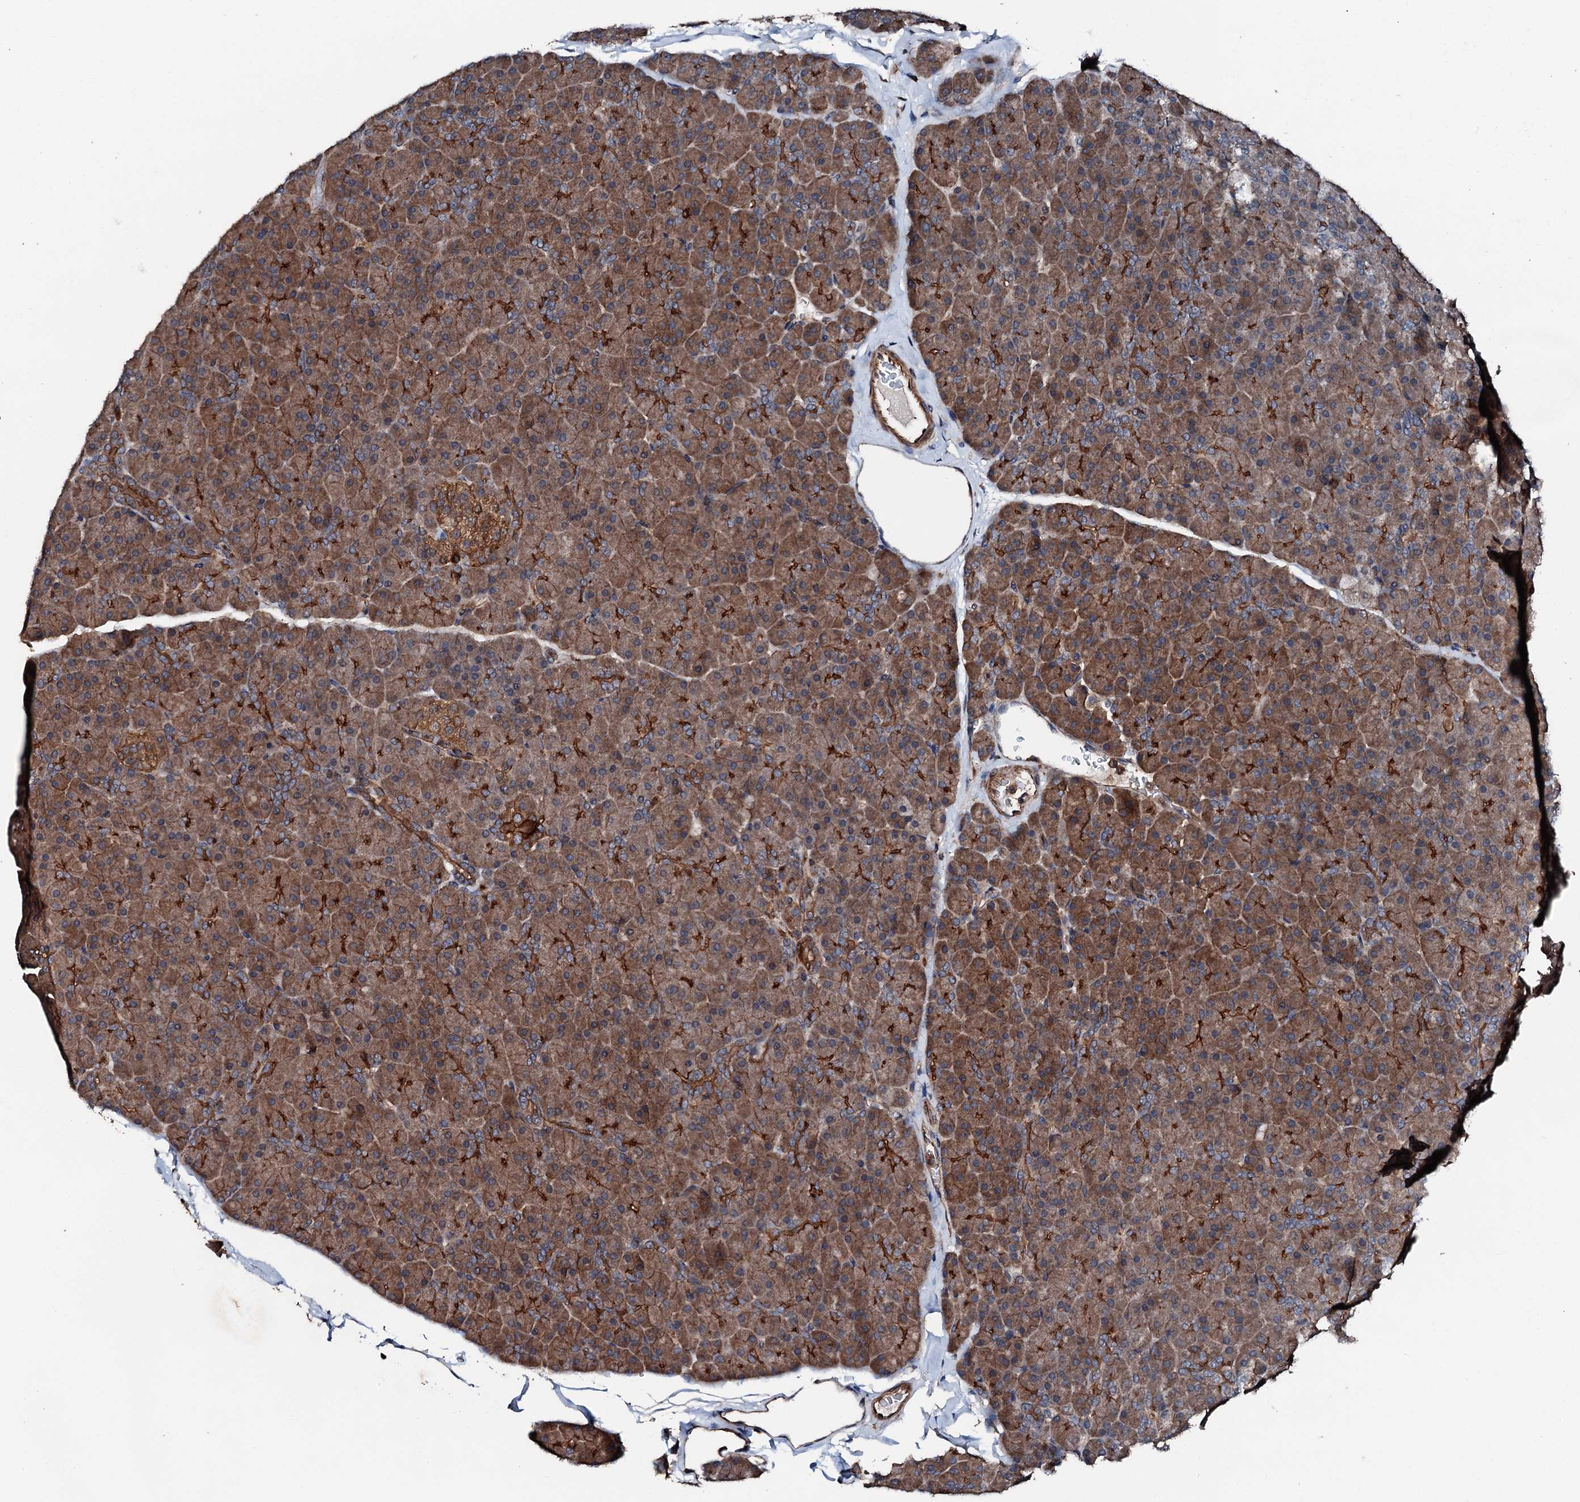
{"staining": {"intensity": "moderate", "quantity": ">75%", "location": "cytoplasmic/membranous"}, "tissue": "pancreas", "cell_type": "Exocrine glandular cells", "image_type": "normal", "snomed": [{"axis": "morphology", "description": "Normal tissue, NOS"}, {"axis": "topography", "description": "Pancreas"}], "caption": "Immunohistochemical staining of benign human pancreas demonstrates >75% levels of moderate cytoplasmic/membranous protein positivity in approximately >75% of exocrine glandular cells. Immunohistochemistry (ihc) stains the protein of interest in brown and the nuclei are stained blue.", "gene": "FGD4", "patient": {"sex": "male", "age": 36}}